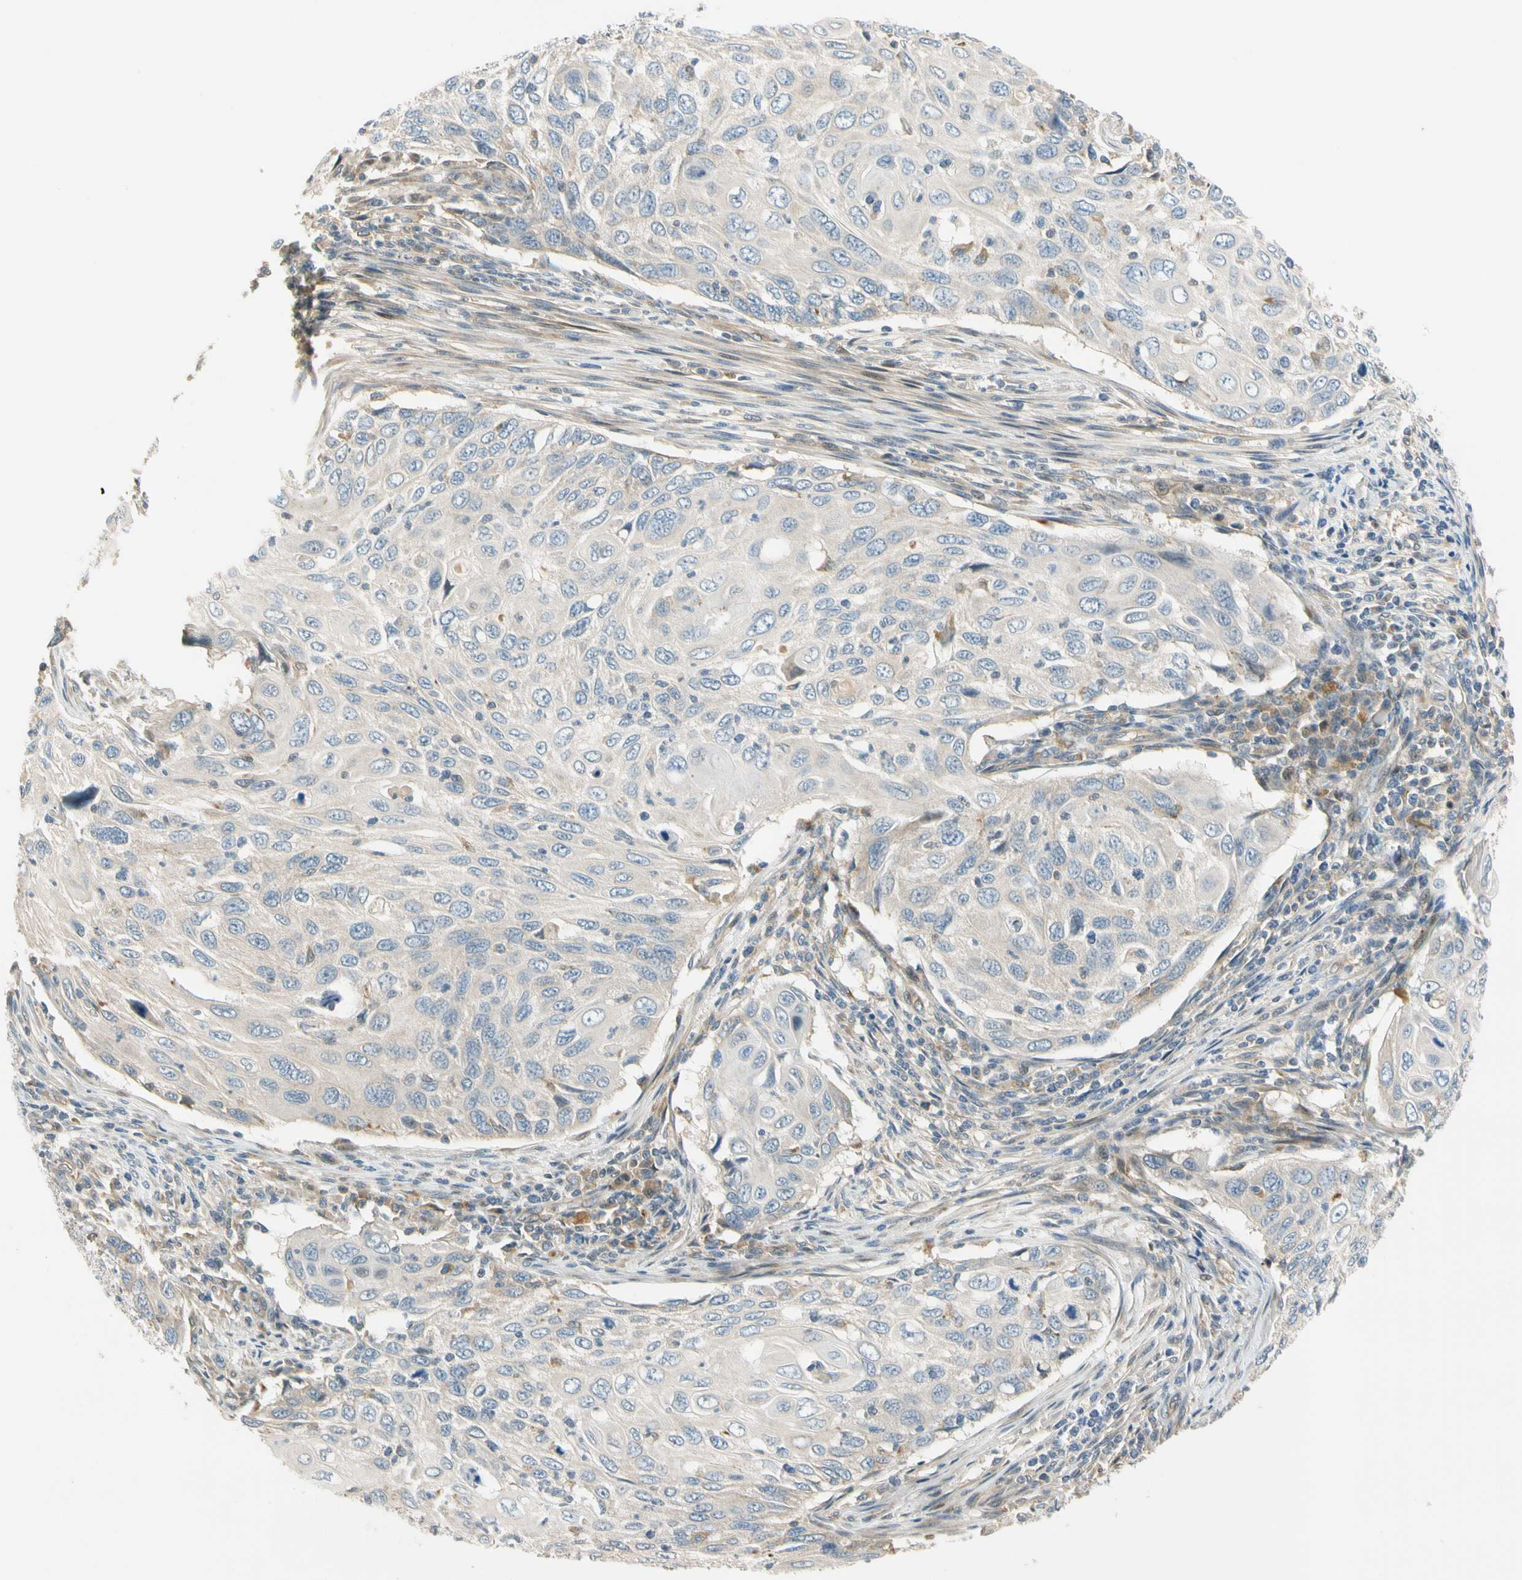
{"staining": {"intensity": "negative", "quantity": "none", "location": "none"}, "tissue": "cervical cancer", "cell_type": "Tumor cells", "image_type": "cancer", "snomed": [{"axis": "morphology", "description": "Squamous cell carcinoma, NOS"}, {"axis": "topography", "description": "Cervix"}], "caption": "IHC of human cervical cancer (squamous cell carcinoma) shows no expression in tumor cells.", "gene": "GATD1", "patient": {"sex": "female", "age": 70}}